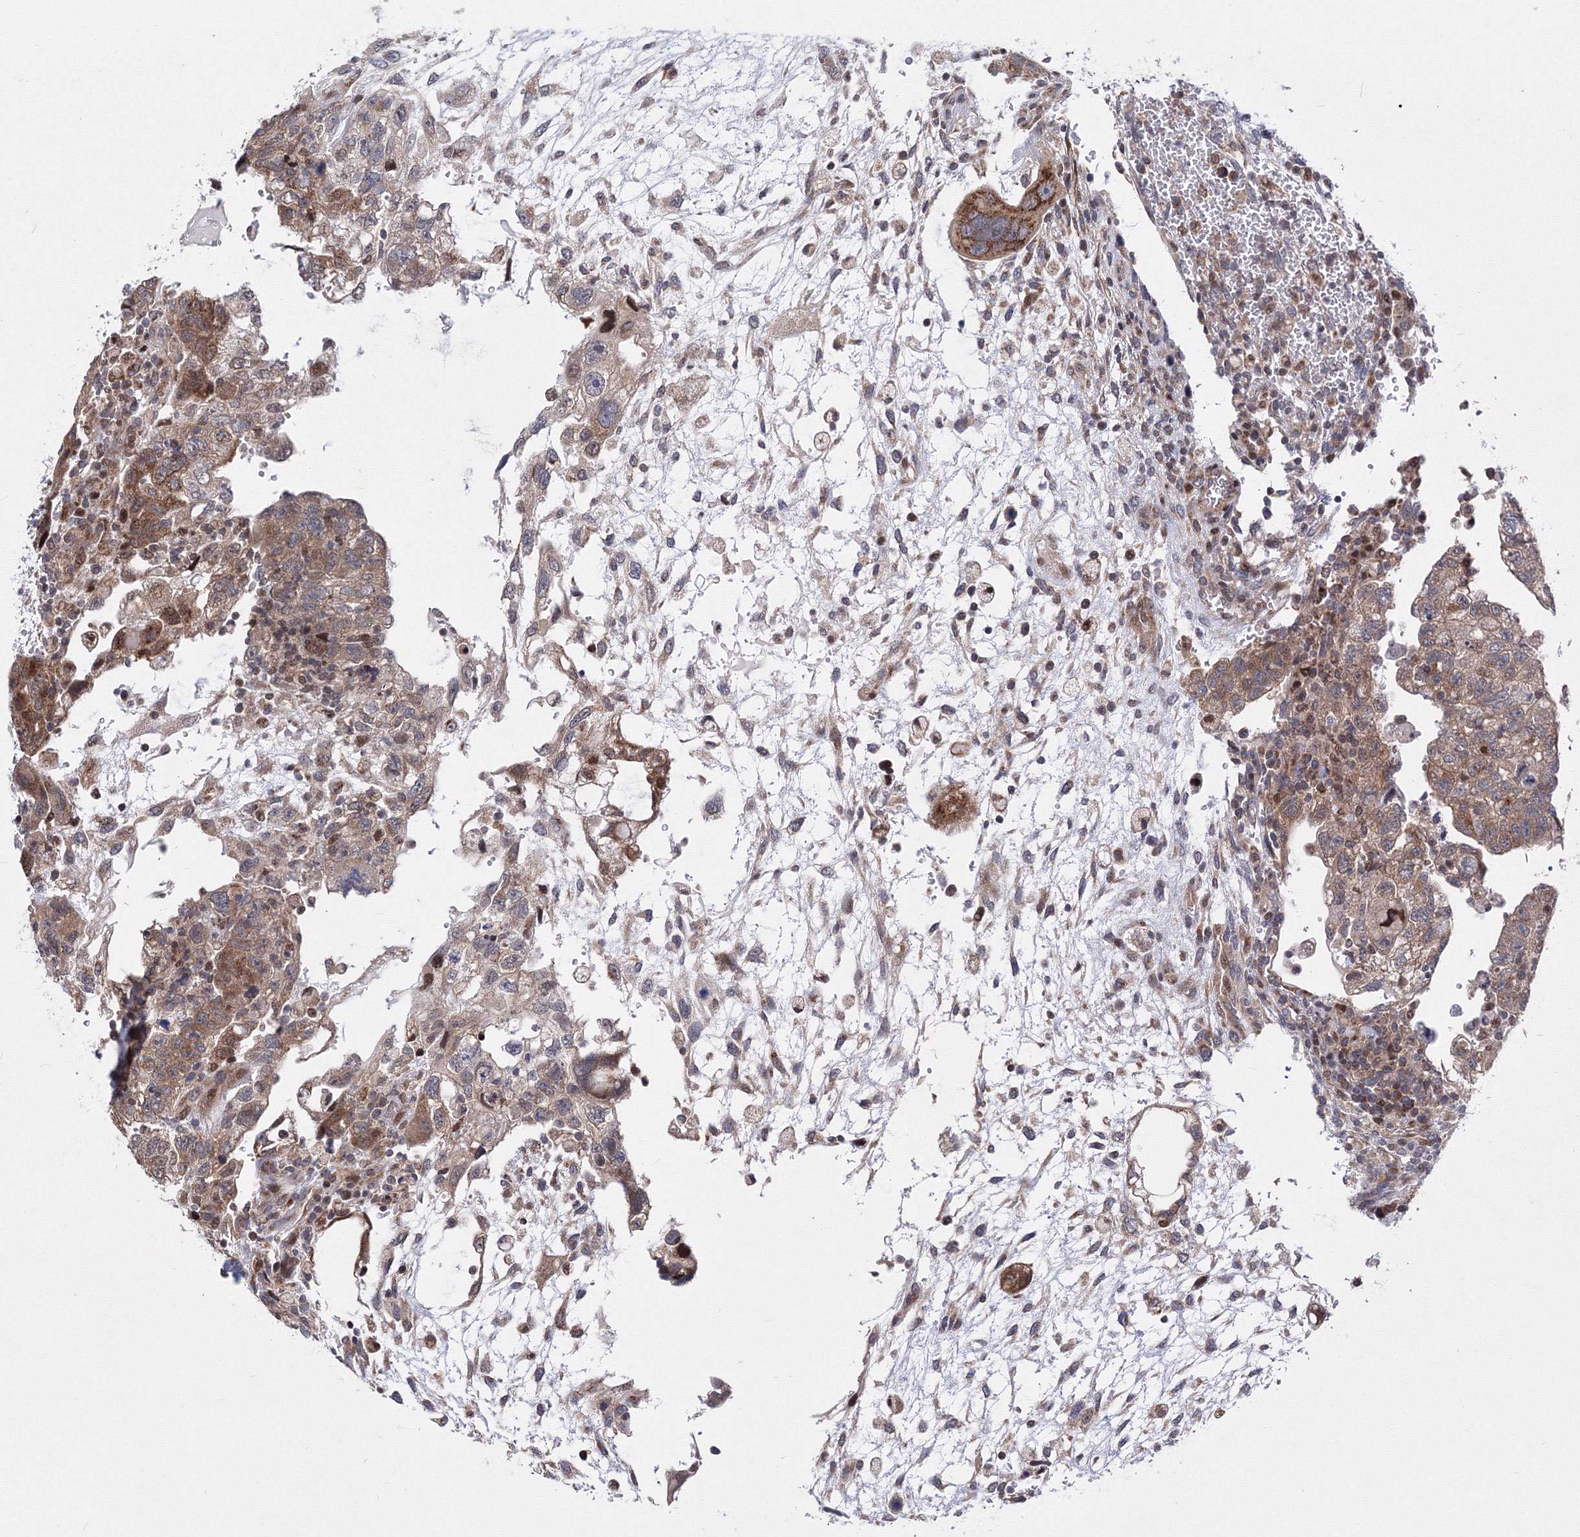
{"staining": {"intensity": "moderate", "quantity": ">75%", "location": "cytoplasmic/membranous,nuclear"}, "tissue": "testis cancer", "cell_type": "Tumor cells", "image_type": "cancer", "snomed": [{"axis": "morphology", "description": "Carcinoma, Embryonal, NOS"}, {"axis": "topography", "description": "Testis"}], "caption": "Protein staining exhibits moderate cytoplasmic/membranous and nuclear staining in approximately >75% of tumor cells in testis embryonal carcinoma.", "gene": "GPN1", "patient": {"sex": "male", "age": 36}}